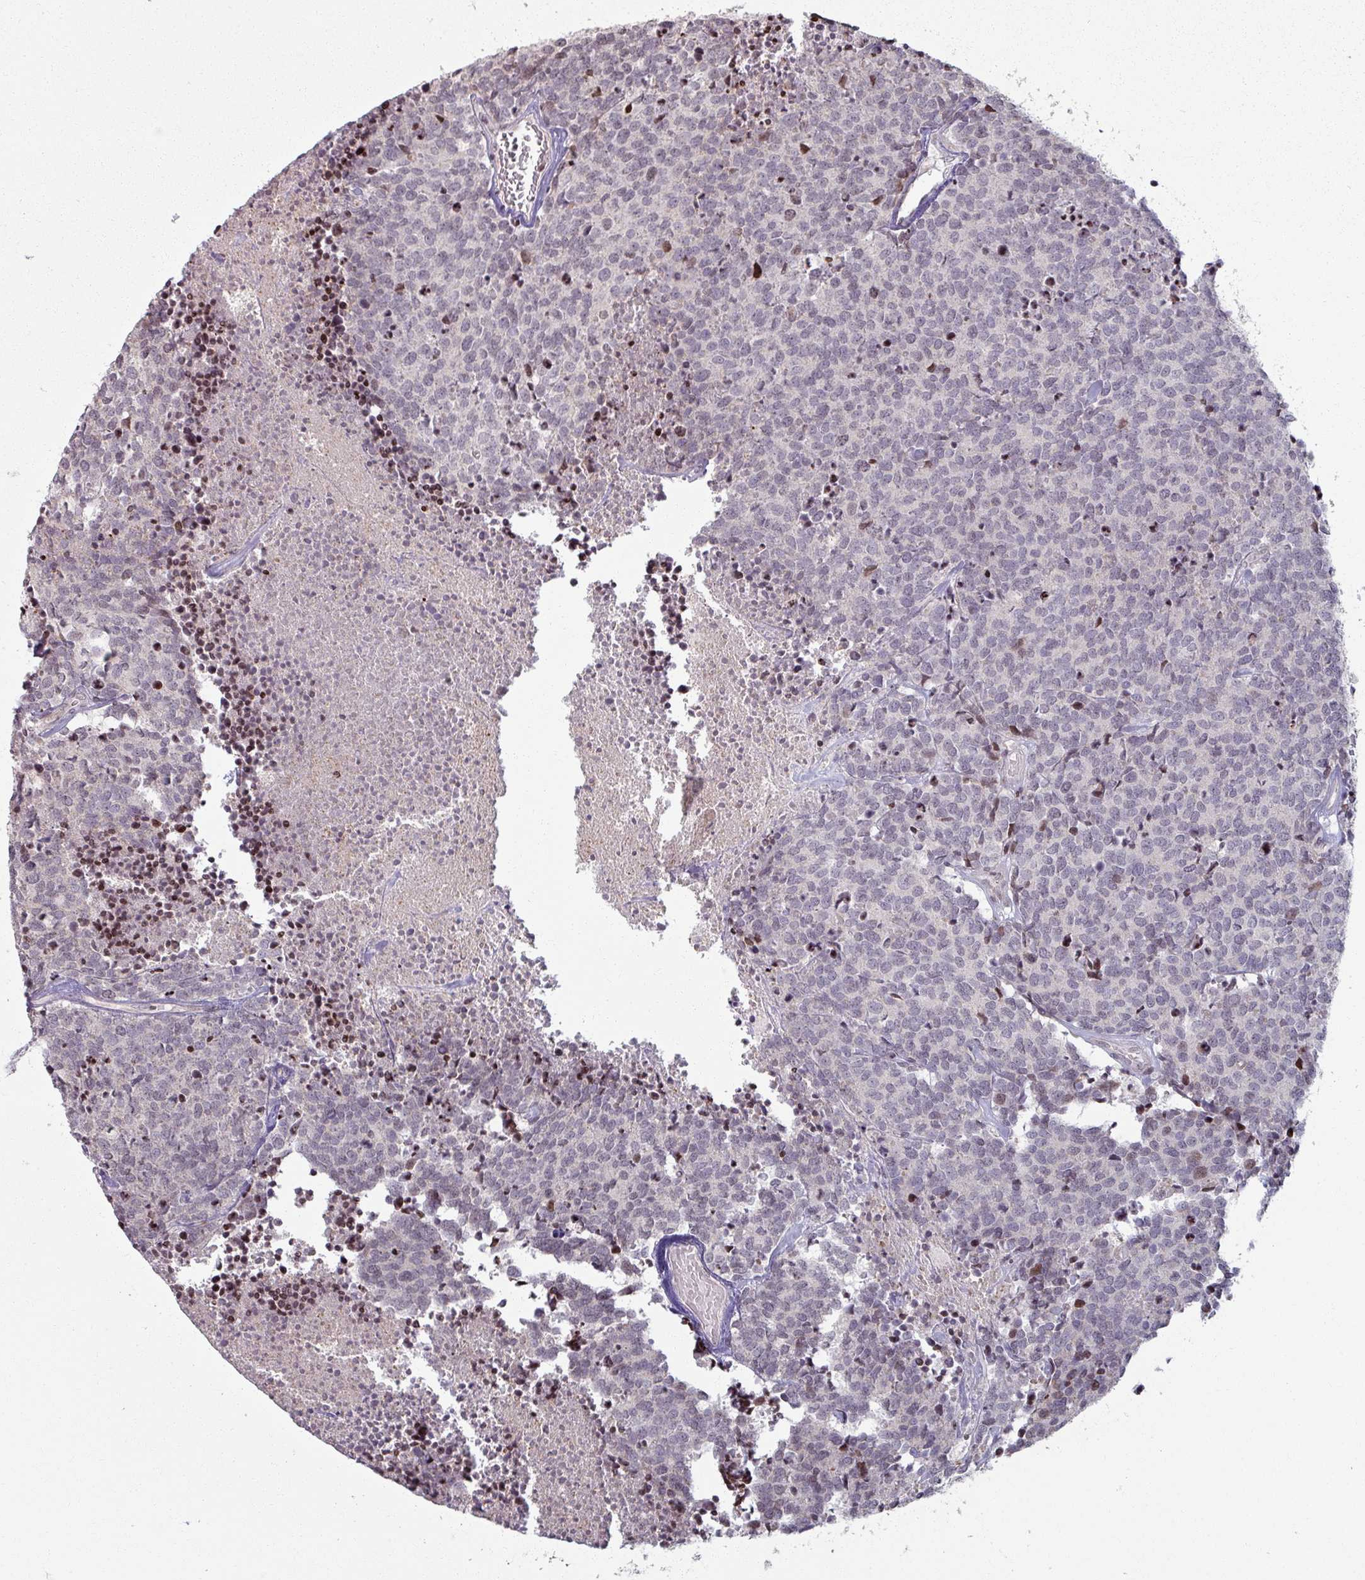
{"staining": {"intensity": "negative", "quantity": "none", "location": "none"}, "tissue": "carcinoid", "cell_type": "Tumor cells", "image_type": "cancer", "snomed": [{"axis": "morphology", "description": "Carcinoid, malignant, NOS"}, {"axis": "topography", "description": "Skin"}], "caption": "High magnification brightfield microscopy of carcinoid (malignant) stained with DAB (3,3'-diaminobenzidine) (brown) and counterstained with hematoxylin (blue): tumor cells show no significant positivity.", "gene": "NCOR1", "patient": {"sex": "female", "age": 79}}